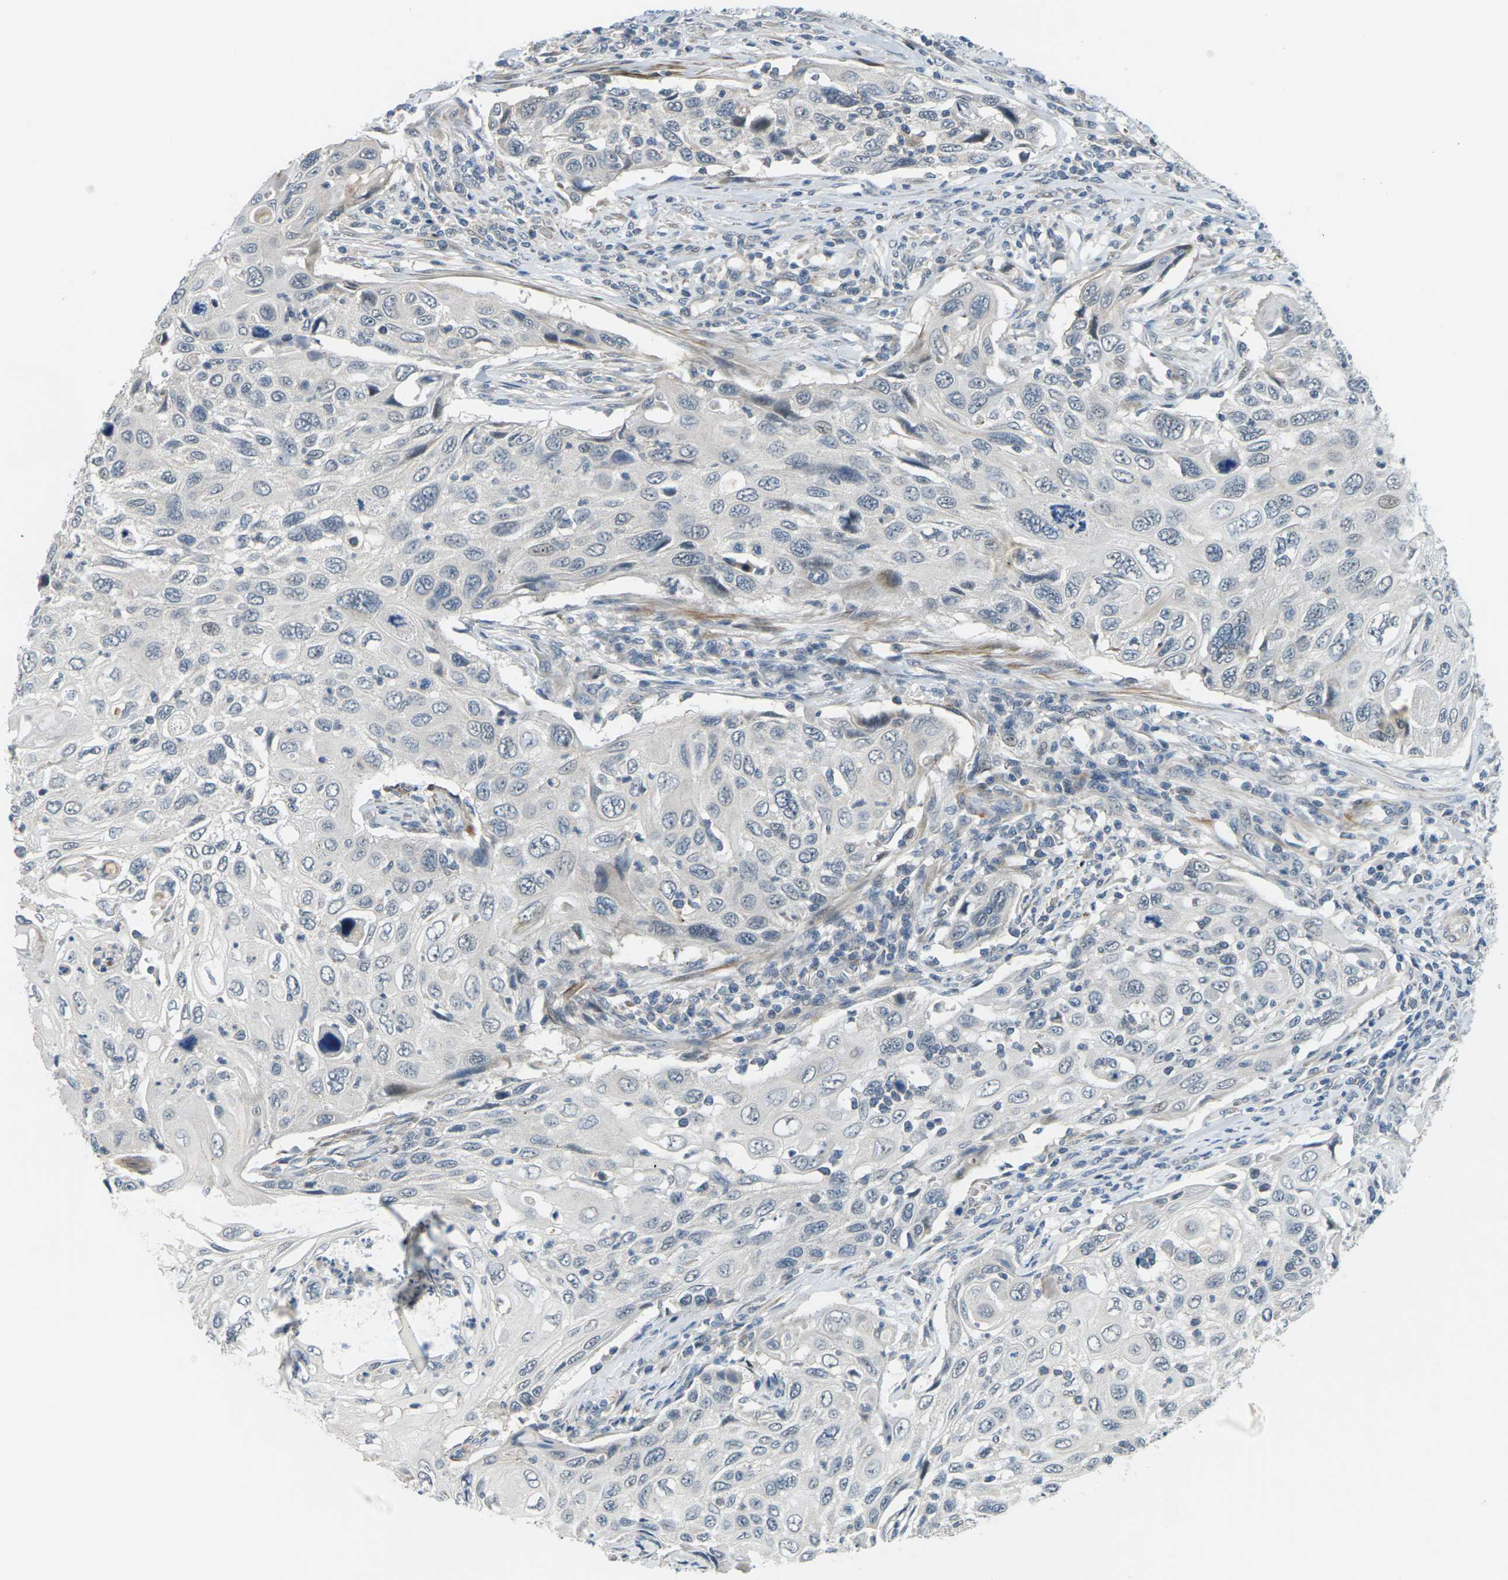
{"staining": {"intensity": "negative", "quantity": "none", "location": "none"}, "tissue": "cervical cancer", "cell_type": "Tumor cells", "image_type": "cancer", "snomed": [{"axis": "morphology", "description": "Squamous cell carcinoma, NOS"}, {"axis": "topography", "description": "Cervix"}], "caption": "This is a micrograph of IHC staining of cervical cancer (squamous cell carcinoma), which shows no expression in tumor cells.", "gene": "SLC13A3", "patient": {"sex": "female", "age": 70}}